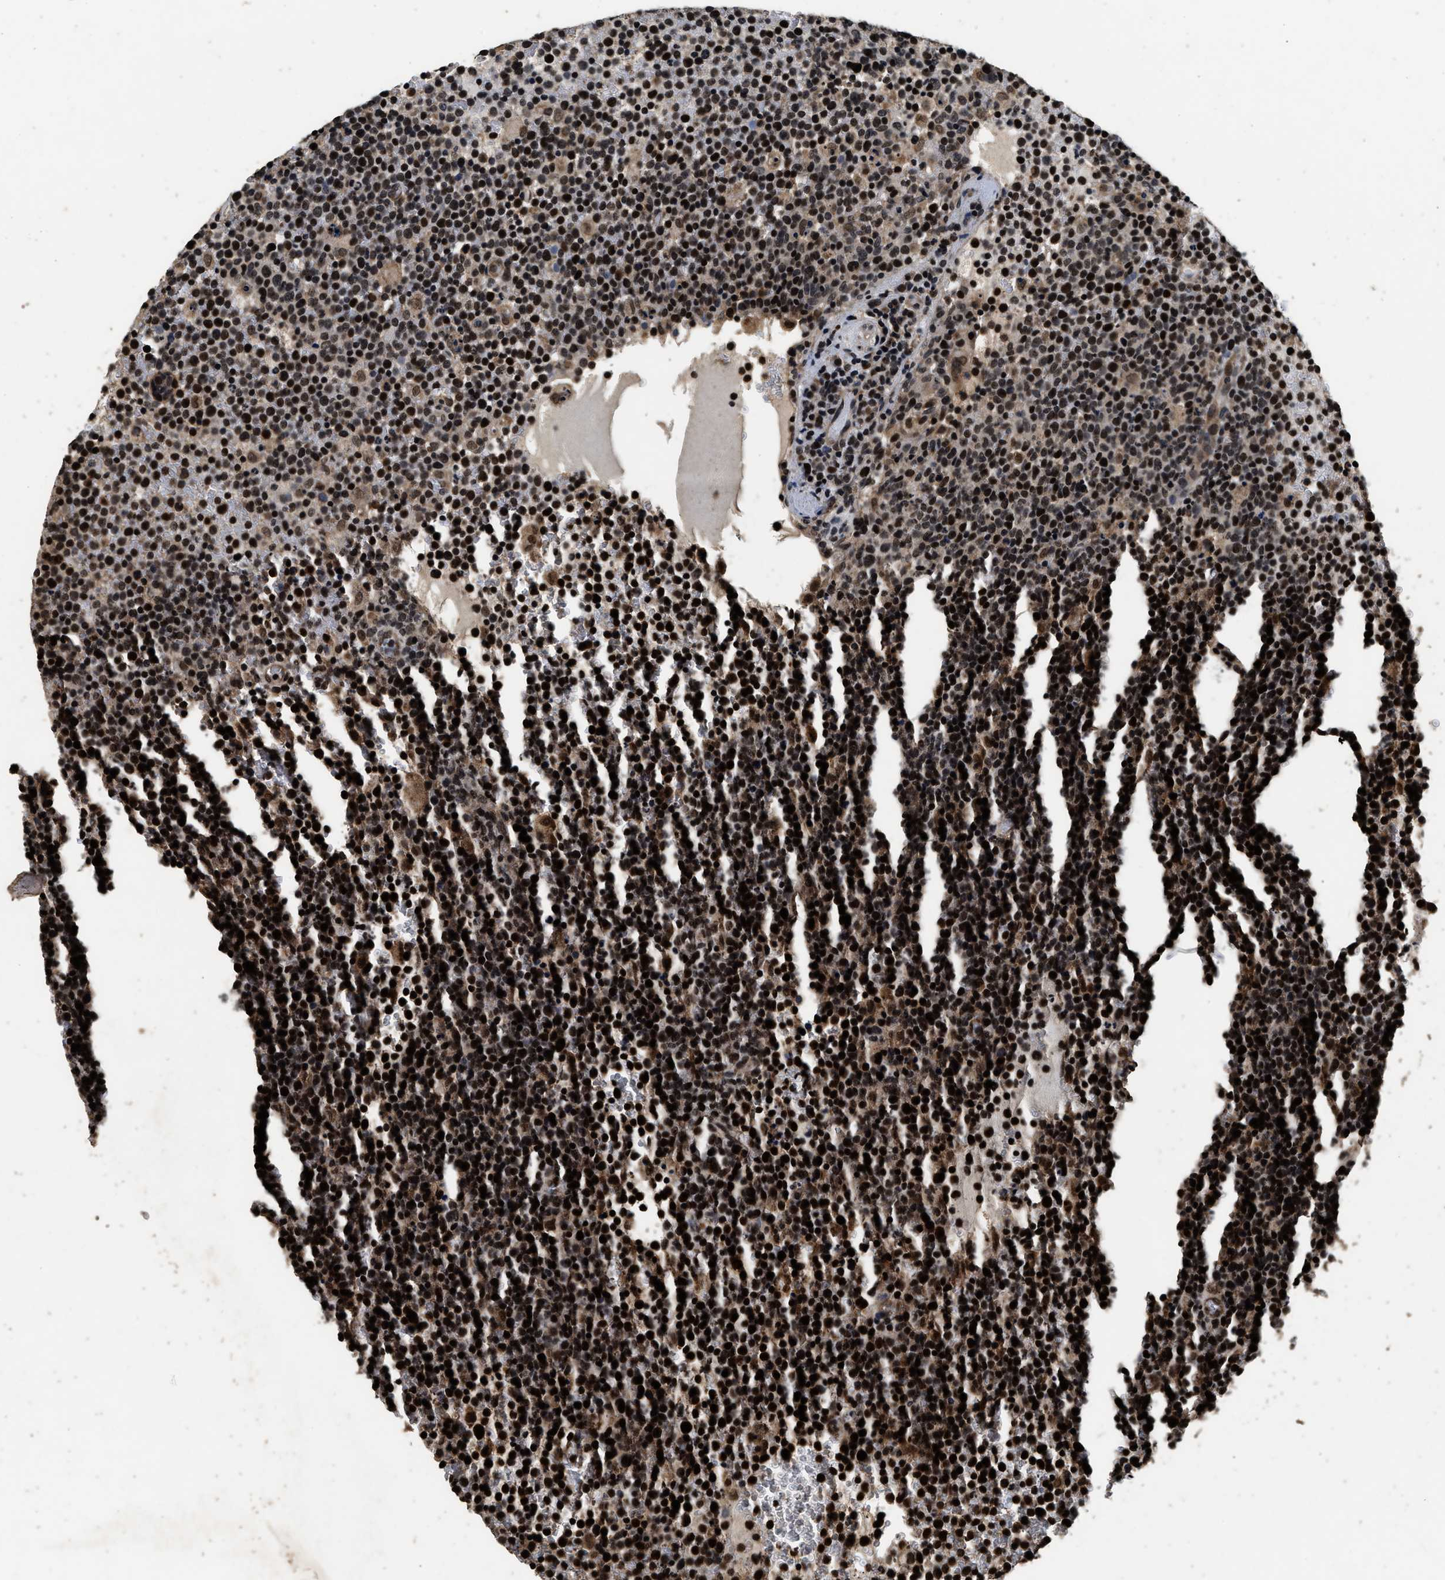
{"staining": {"intensity": "strong", "quantity": ">75%", "location": "nuclear"}, "tissue": "lymphoma", "cell_type": "Tumor cells", "image_type": "cancer", "snomed": [{"axis": "morphology", "description": "Malignant lymphoma, non-Hodgkin's type, High grade"}, {"axis": "topography", "description": "Lymph node"}], "caption": "A photomicrograph of lymphoma stained for a protein exhibits strong nuclear brown staining in tumor cells.", "gene": "CSTF1", "patient": {"sex": "male", "age": 61}}